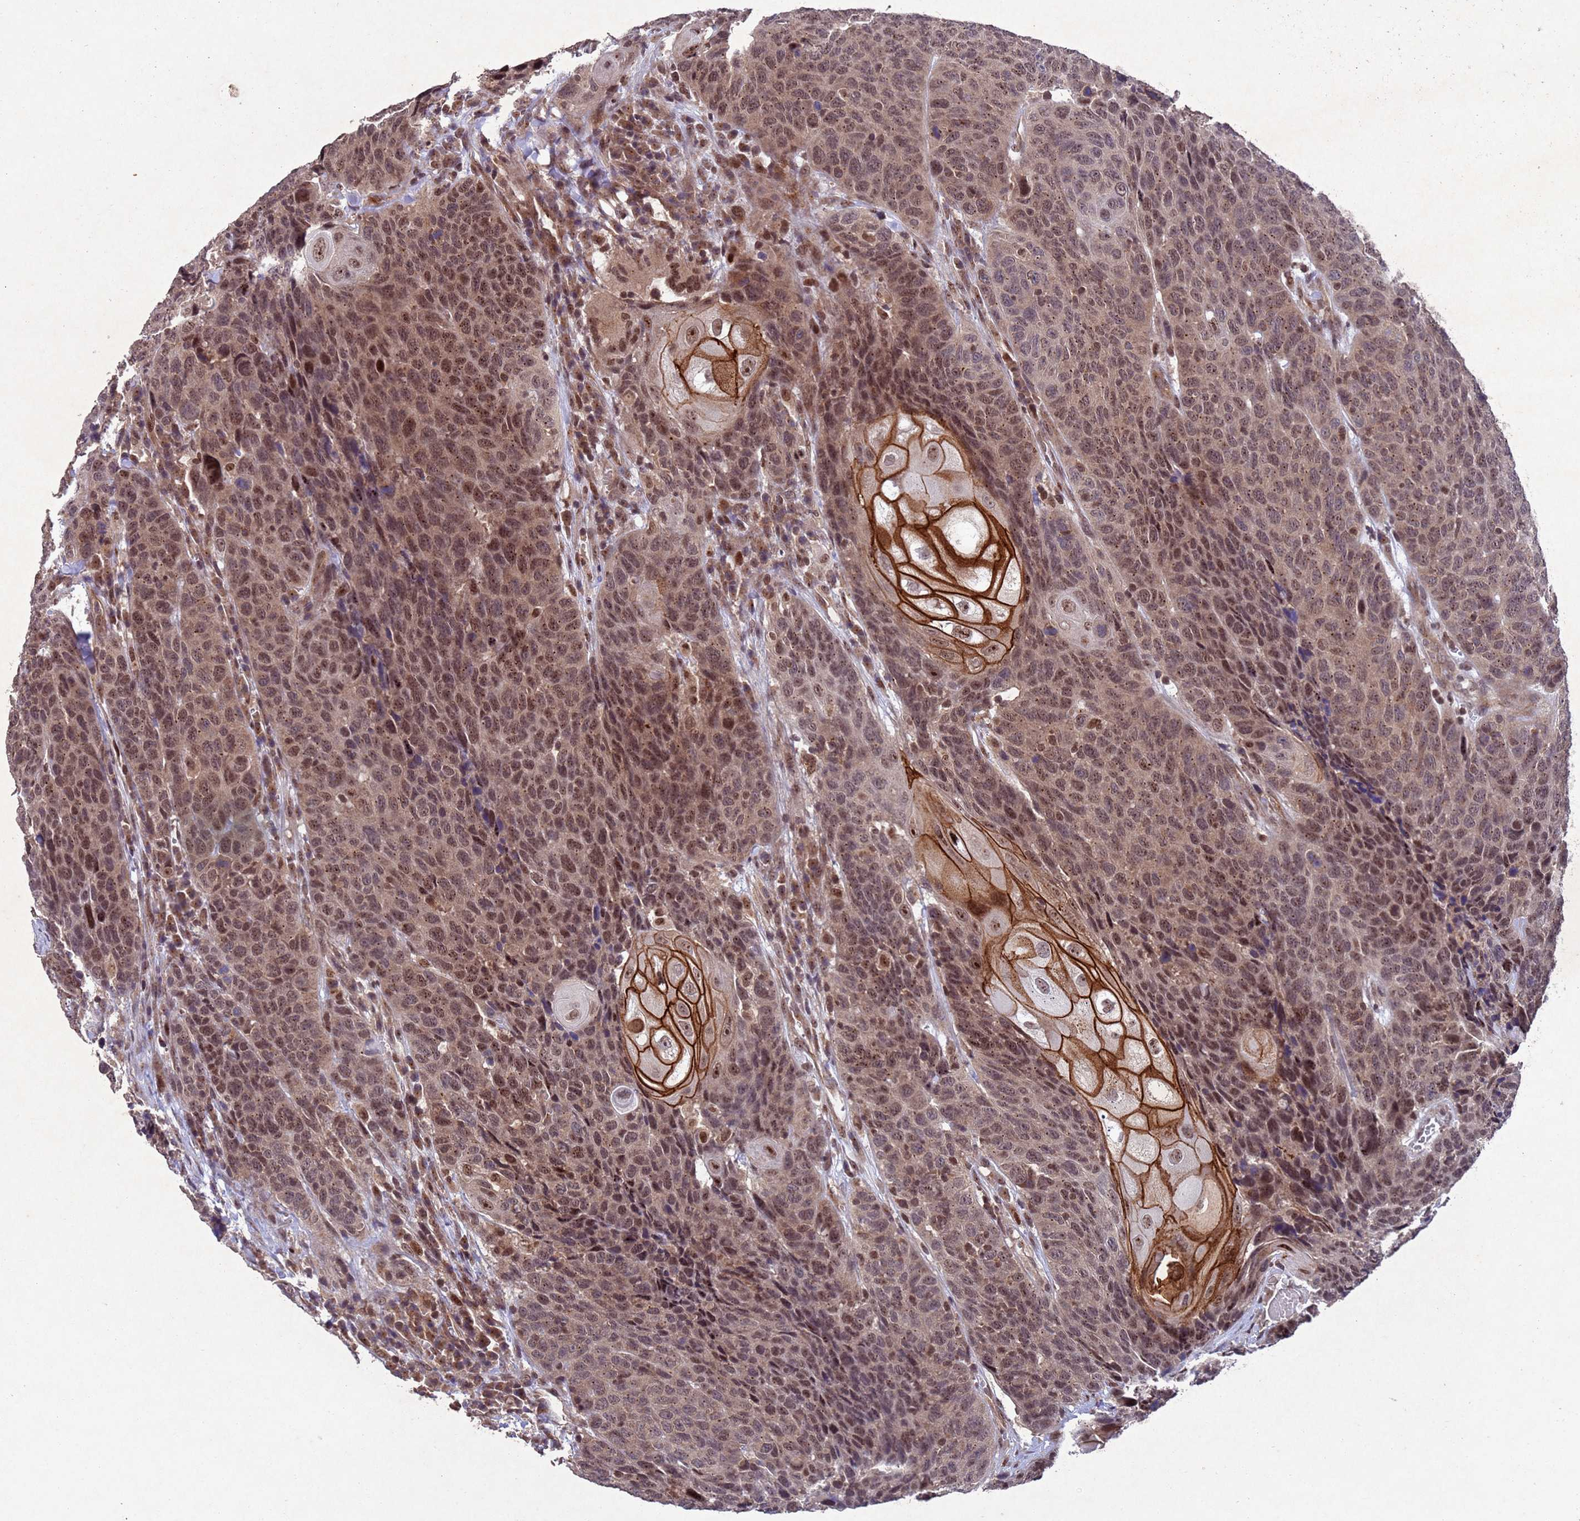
{"staining": {"intensity": "moderate", "quantity": ">75%", "location": "cytoplasmic/membranous,nuclear"}, "tissue": "head and neck cancer", "cell_type": "Tumor cells", "image_type": "cancer", "snomed": [{"axis": "morphology", "description": "Squamous cell carcinoma, NOS"}, {"axis": "topography", "description": "Head-Neck"}], "caption": "Protein analysis of squamous cell carcinoma (head and neck) tissue reveals moderate cytoplasmic/membranous and nuclear expression in approximately >75% of tumor cells.", "gene": "TBK1", "patient": {"sex": "male", "age": 66}}